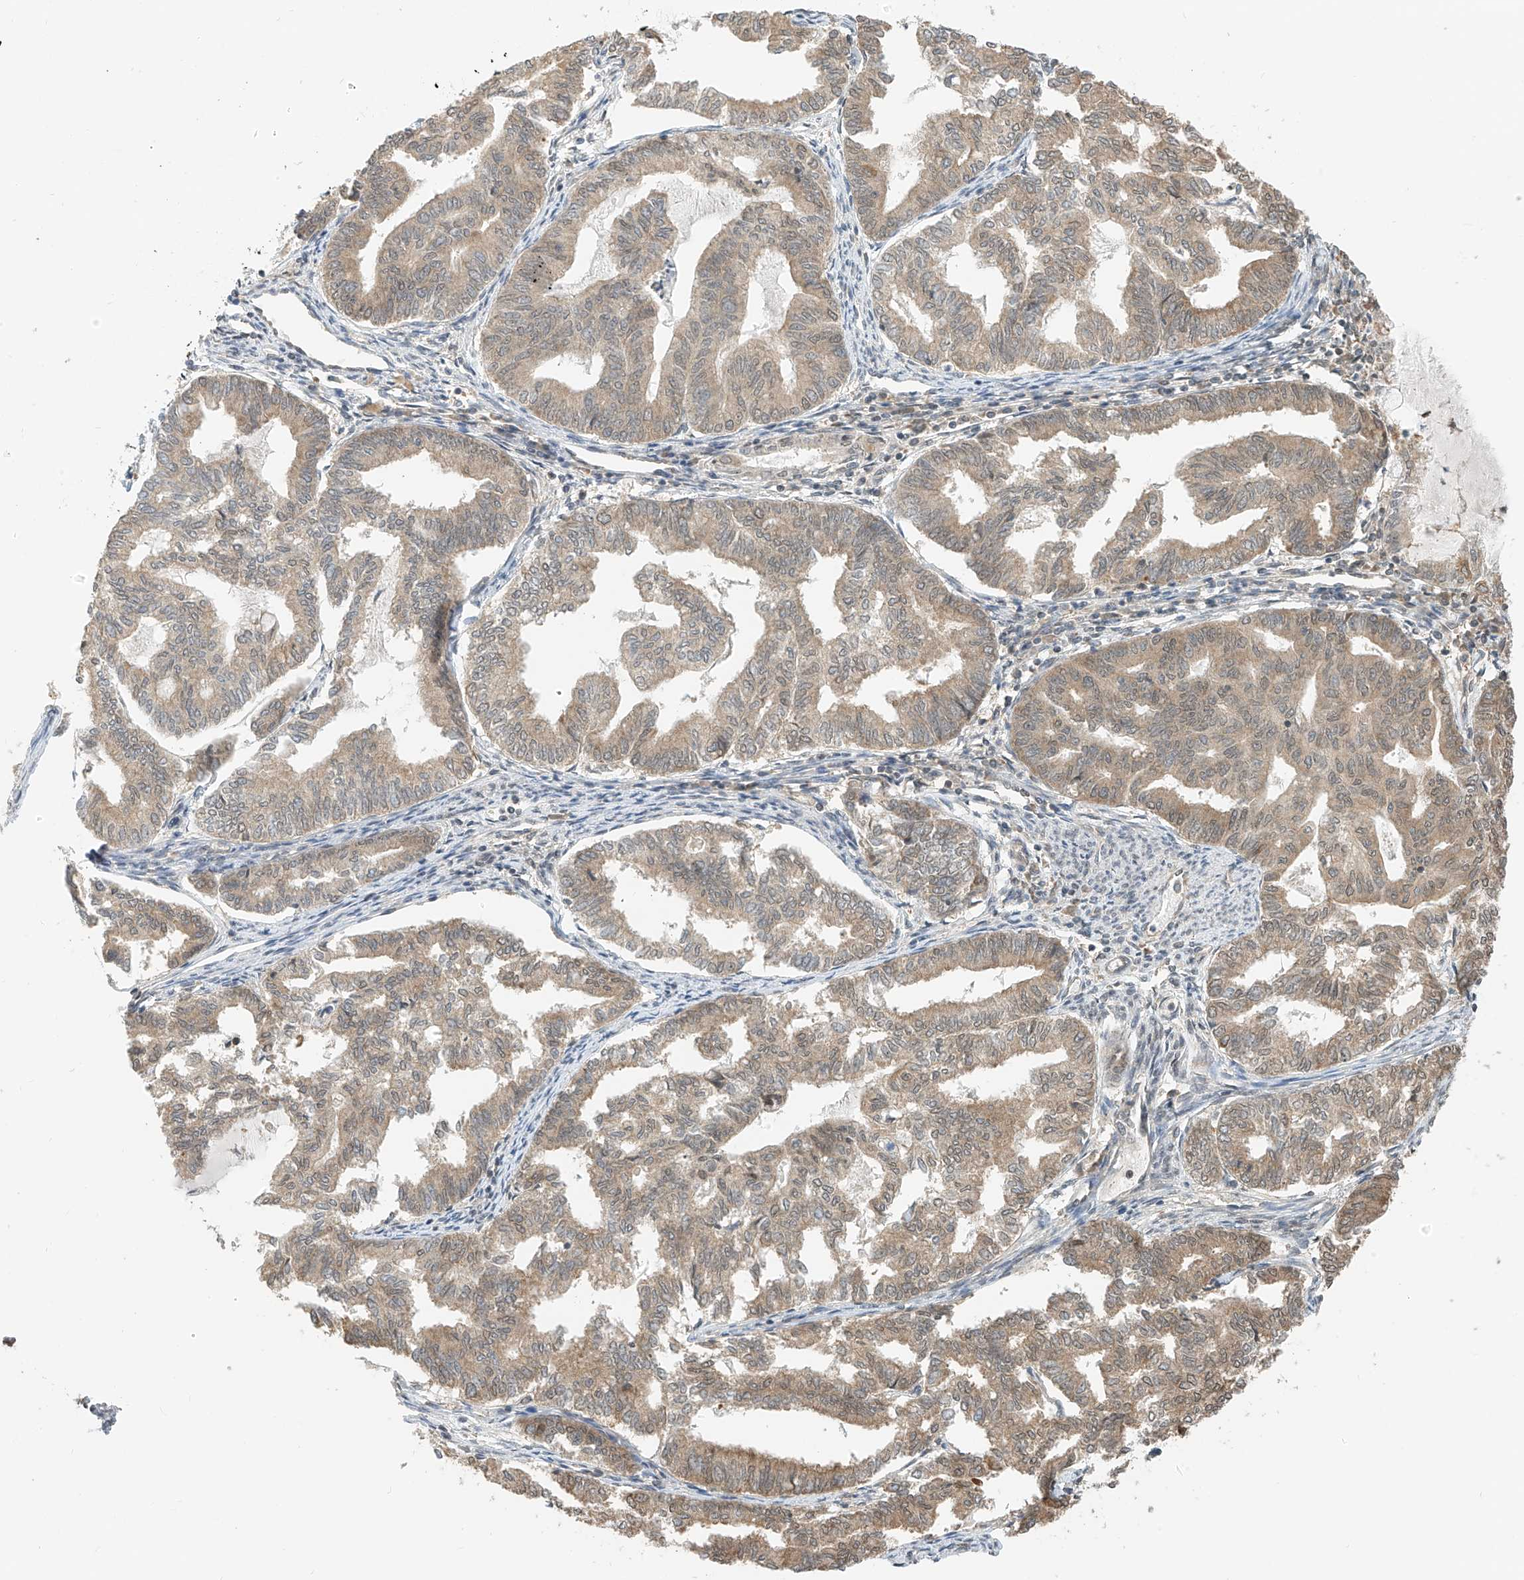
{"staining": {"intensity": "moderate", "quantity": ">75%", "location": "cytoplasmic/membranous"}, "tissue": "endometrial cancer", "cell_type": "Tumor cells", "image_type": "cancer", "snomed": [{"axis": "morphology", "description": "Adenocarcinoma, NOS"}, {"axis": "topography", "description": "Endometrium"}], "caption": "An immunohistochemistry photomicrograph of neoplastic tissue is shown. Protein staining in brown highlights moderate cytoplasmic/membranous positivity in adenocarcinoma (endometrial) within tumor cells.", "gene": "PPA2", "patient": {"sex": "female", "age": 79}}